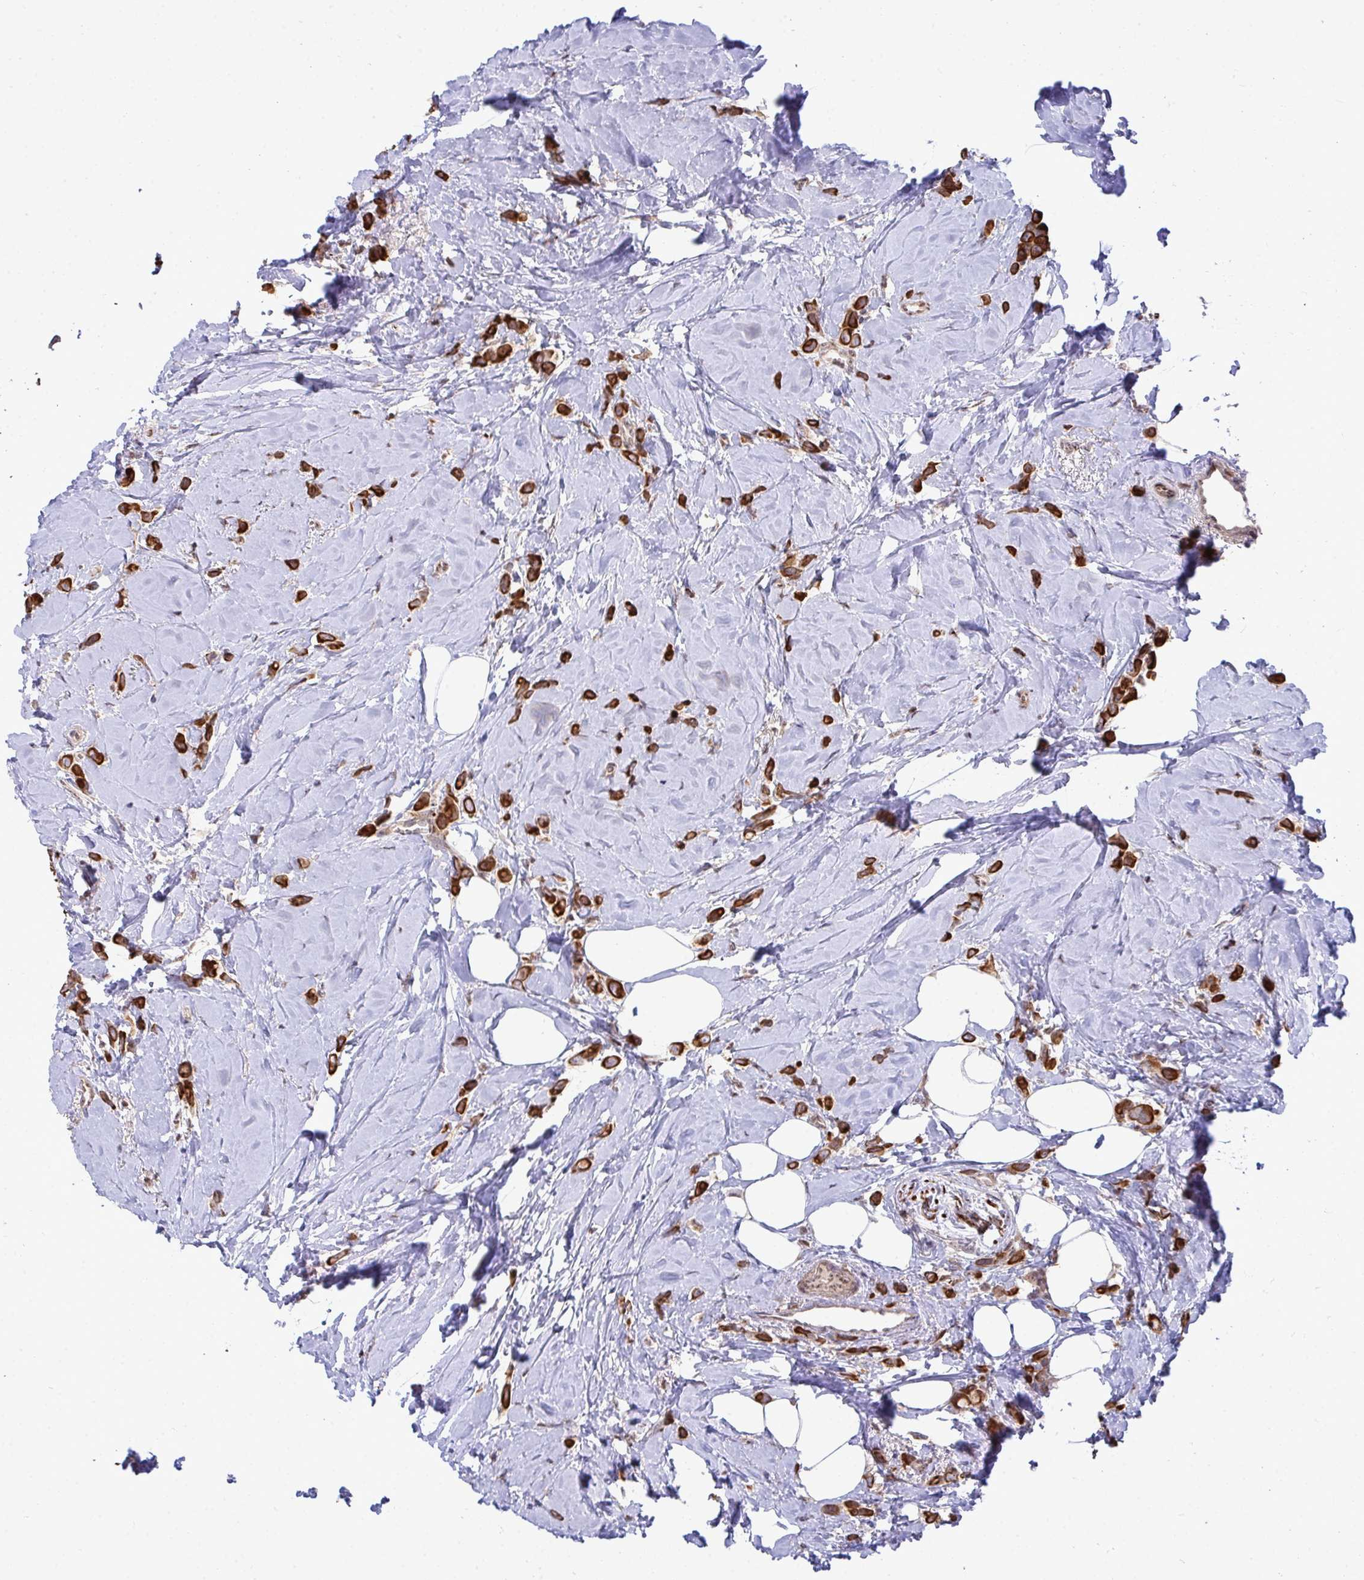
{"staining": {"intensity": "strong", "quantity": ">75%", "location": "cytoplasmic/membranous"}, "tissue": "breast cancer", "cell_type": "Tumor cells", "image_type": "cancer", "snomed": [{"axis": "morphology", "description": "Lobular carcinoma"}, {"axis": "topography", "description": "Breast"}], "caption": "This image displays immunohistochemistry (IHC) staining of lobular carcinoma (breast), with high strong cytoplasmic/membranous staining in about >75% of tumor cells.", "gene": "TRIM44", "patient": {"sex": "female", "age": 66}}